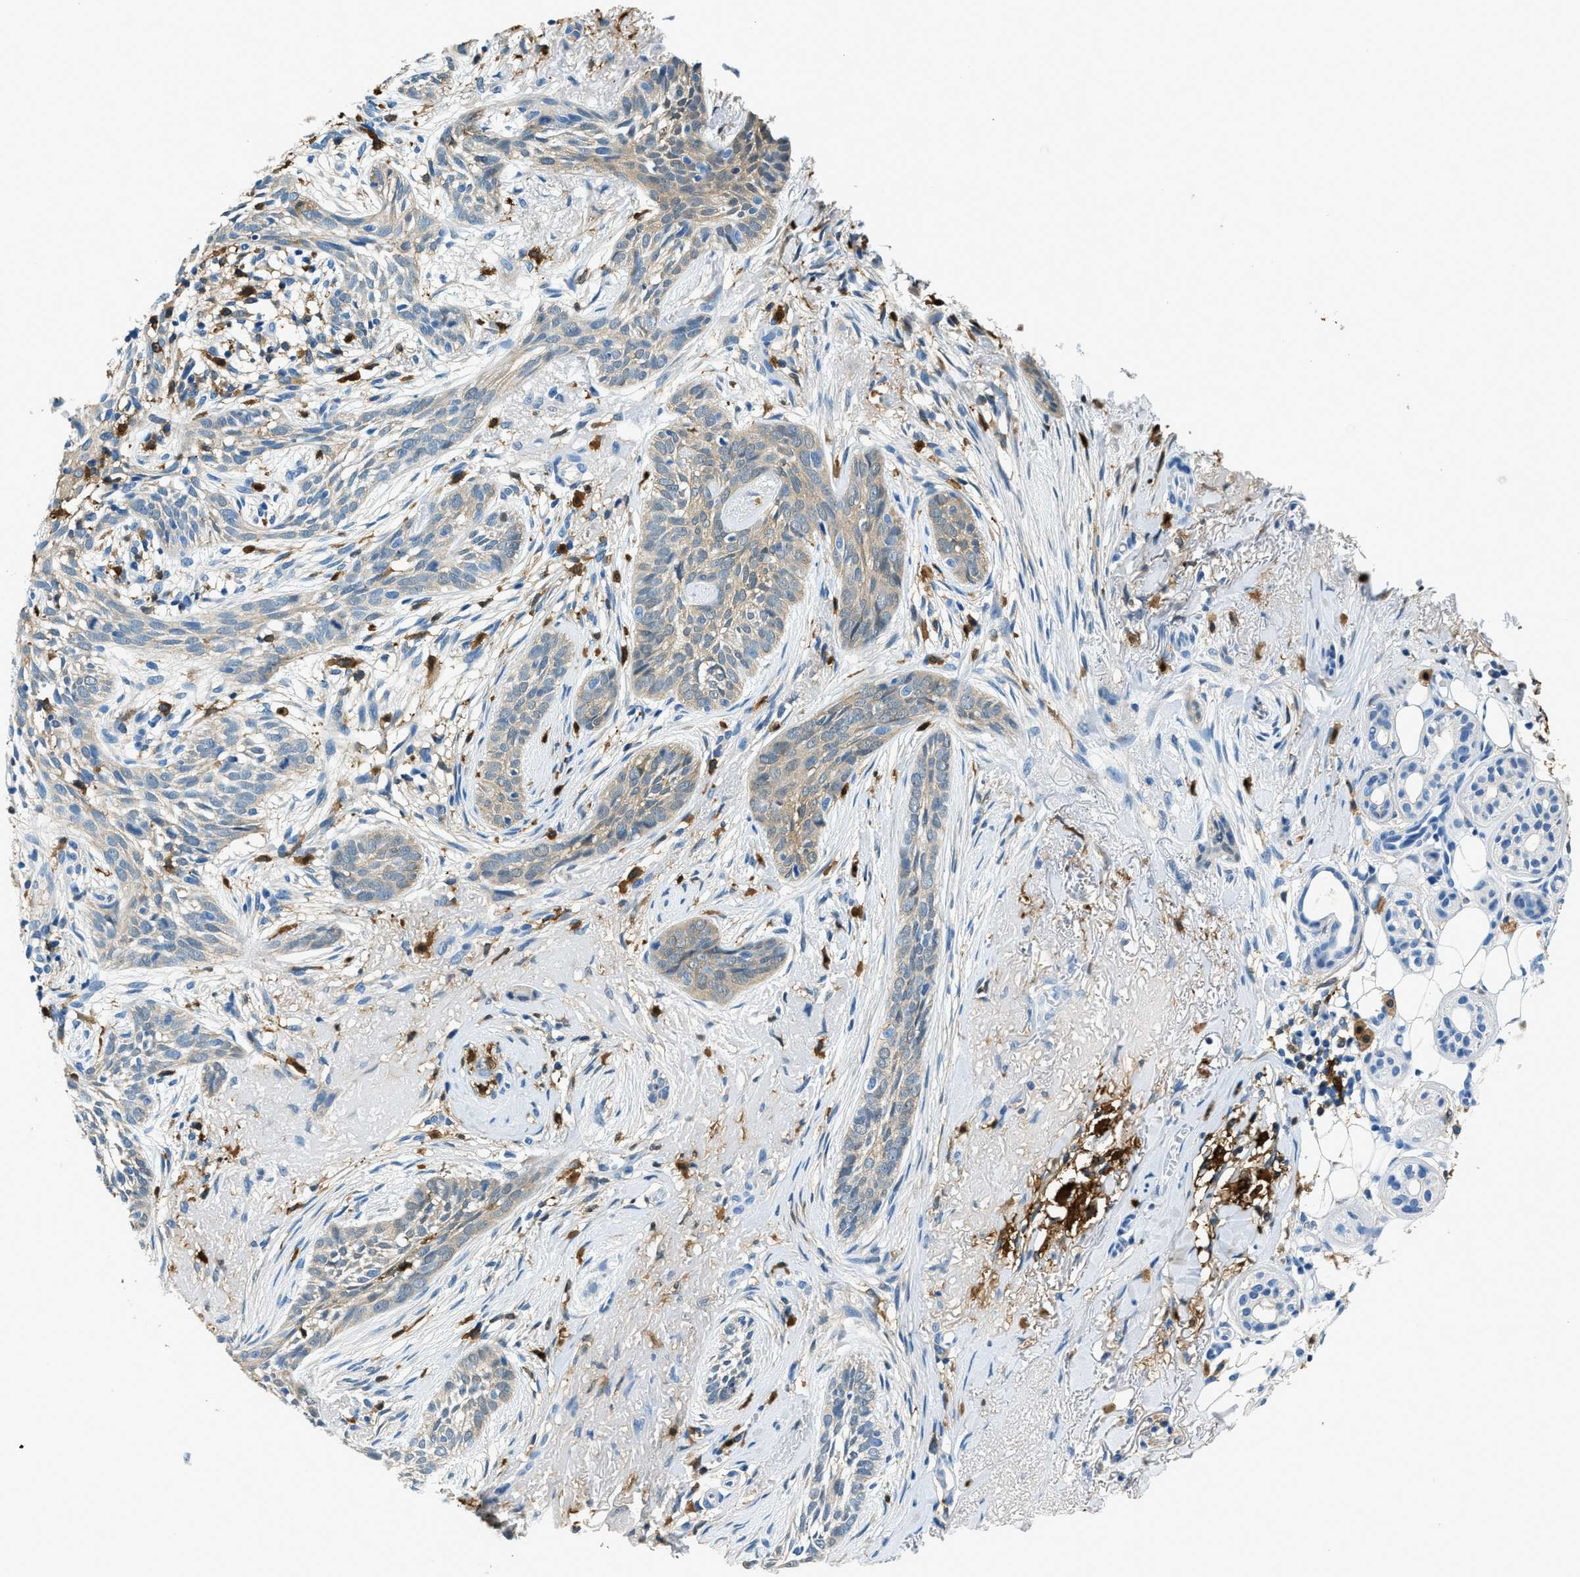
{"staining": {"intensity": "weak", "quantity": "<25%", "location": "cytoplasmic/membranous"}, "tissue": "skin cancer", "cell_type": "Tumor cells", "image_type": "cancer", "snomed": [{"axis": "morphology", "description": "Basal cell carcinoma"}, {"axis": "topography", "description": "Skin"}], "caption": "Immunohistochemistry histopathology image of human skin cancer stained for a protein (brown), which exhibits no positivity in tumor cells.", "gene": "CAPG", "patient": {"sex": "female", "age": 88}}